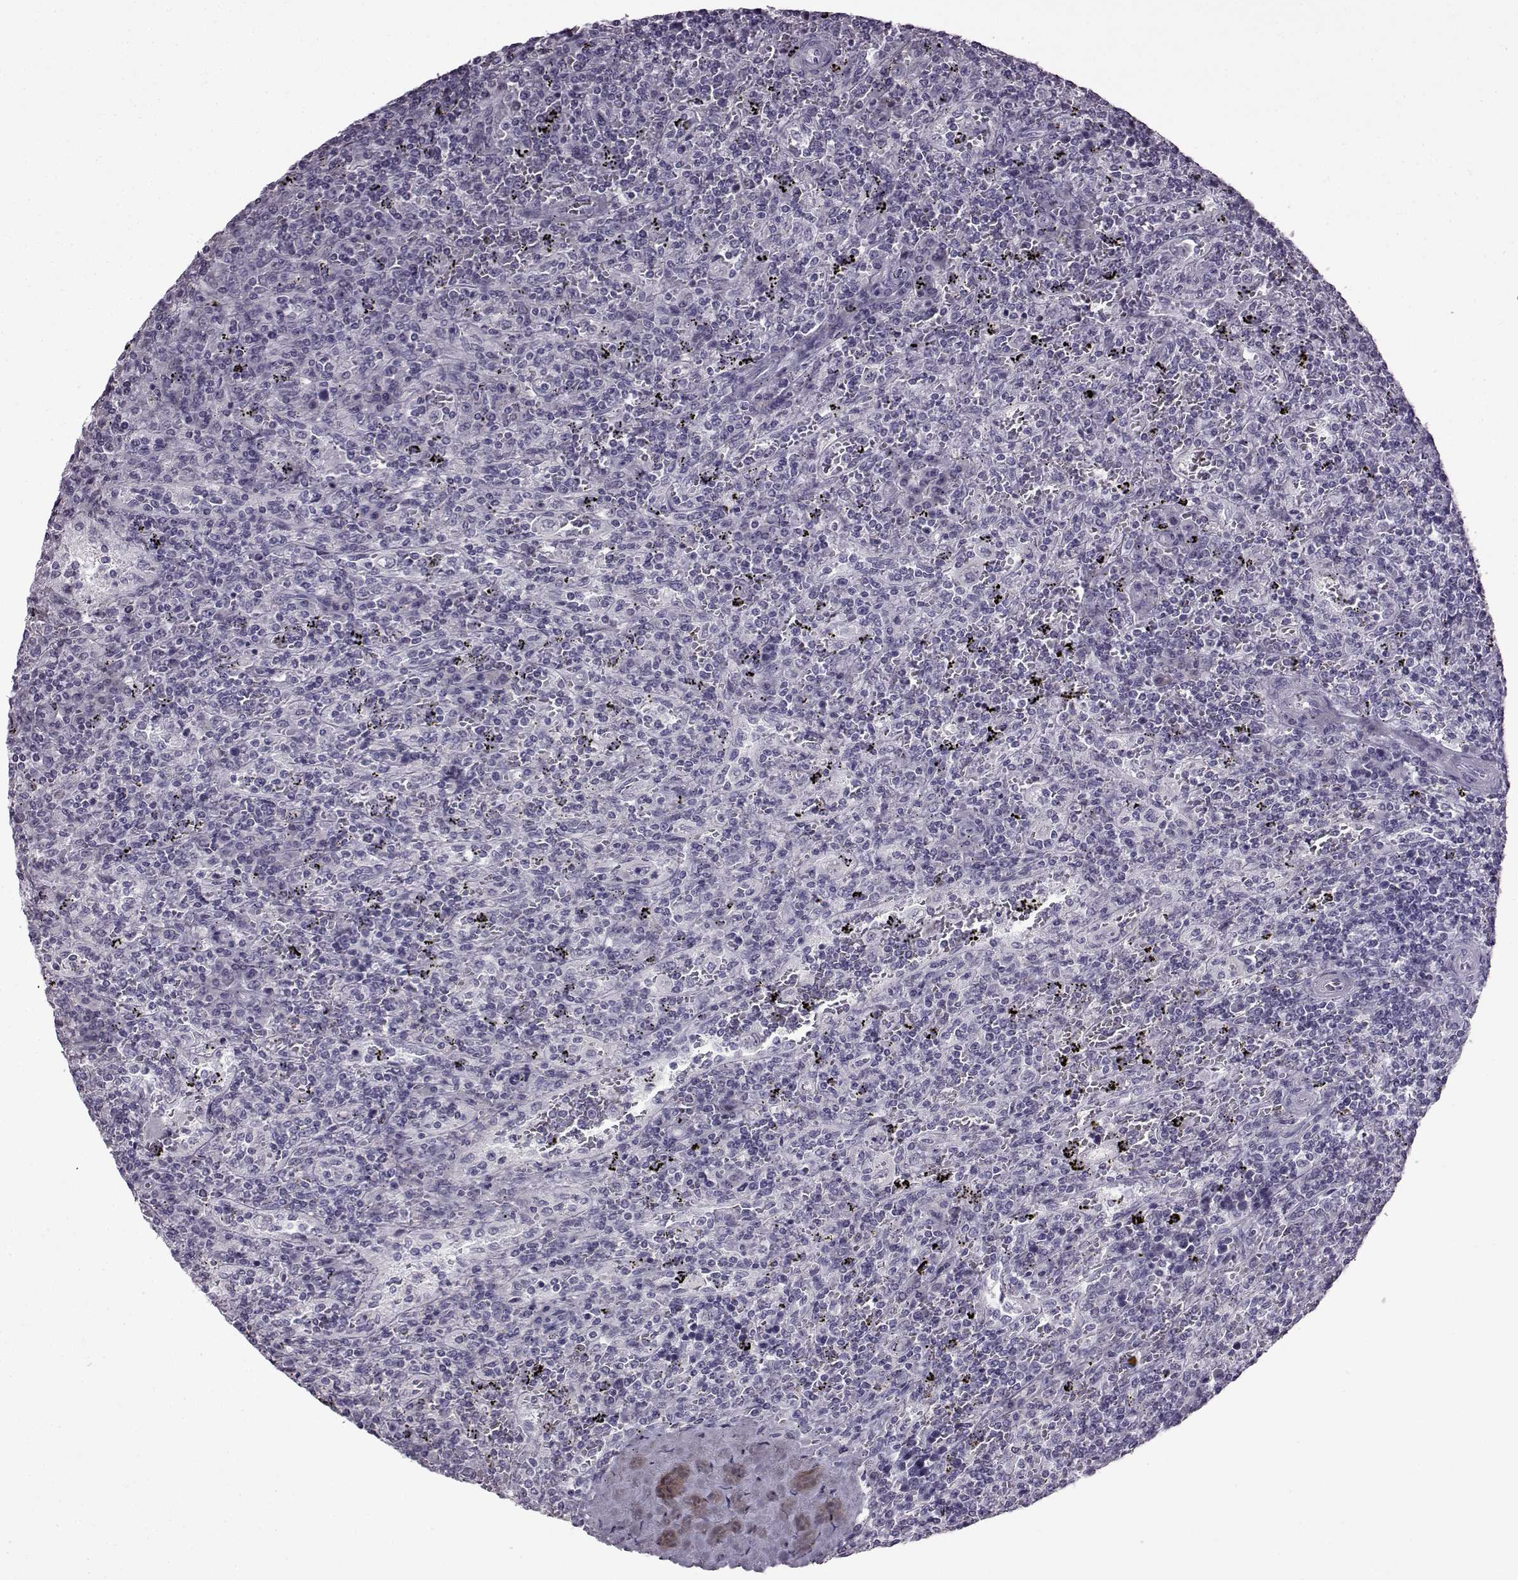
{"staining": {"intensity": "negative", "quantity": "none", "location": "none"}, "tissue": "lymphoma", "cell_type": "Tumor cells", "image_type": "cancer", "snomed": [{"axis": "morphology", "description": "Malignant lymphoma, non-Hodgkin's type, Low grade"}, {"axis": "topography", "description": "Spleen"}], "caption": "DAB (3,3'-diaminobenzidine) immunohistochemical staining of malignant lymphoma, non-Hodgkin's type (low-grade) displays no significant expression in tumor cells.", "gene": "SLC28A2", "patient": {"sex": "male", "age": 62}}